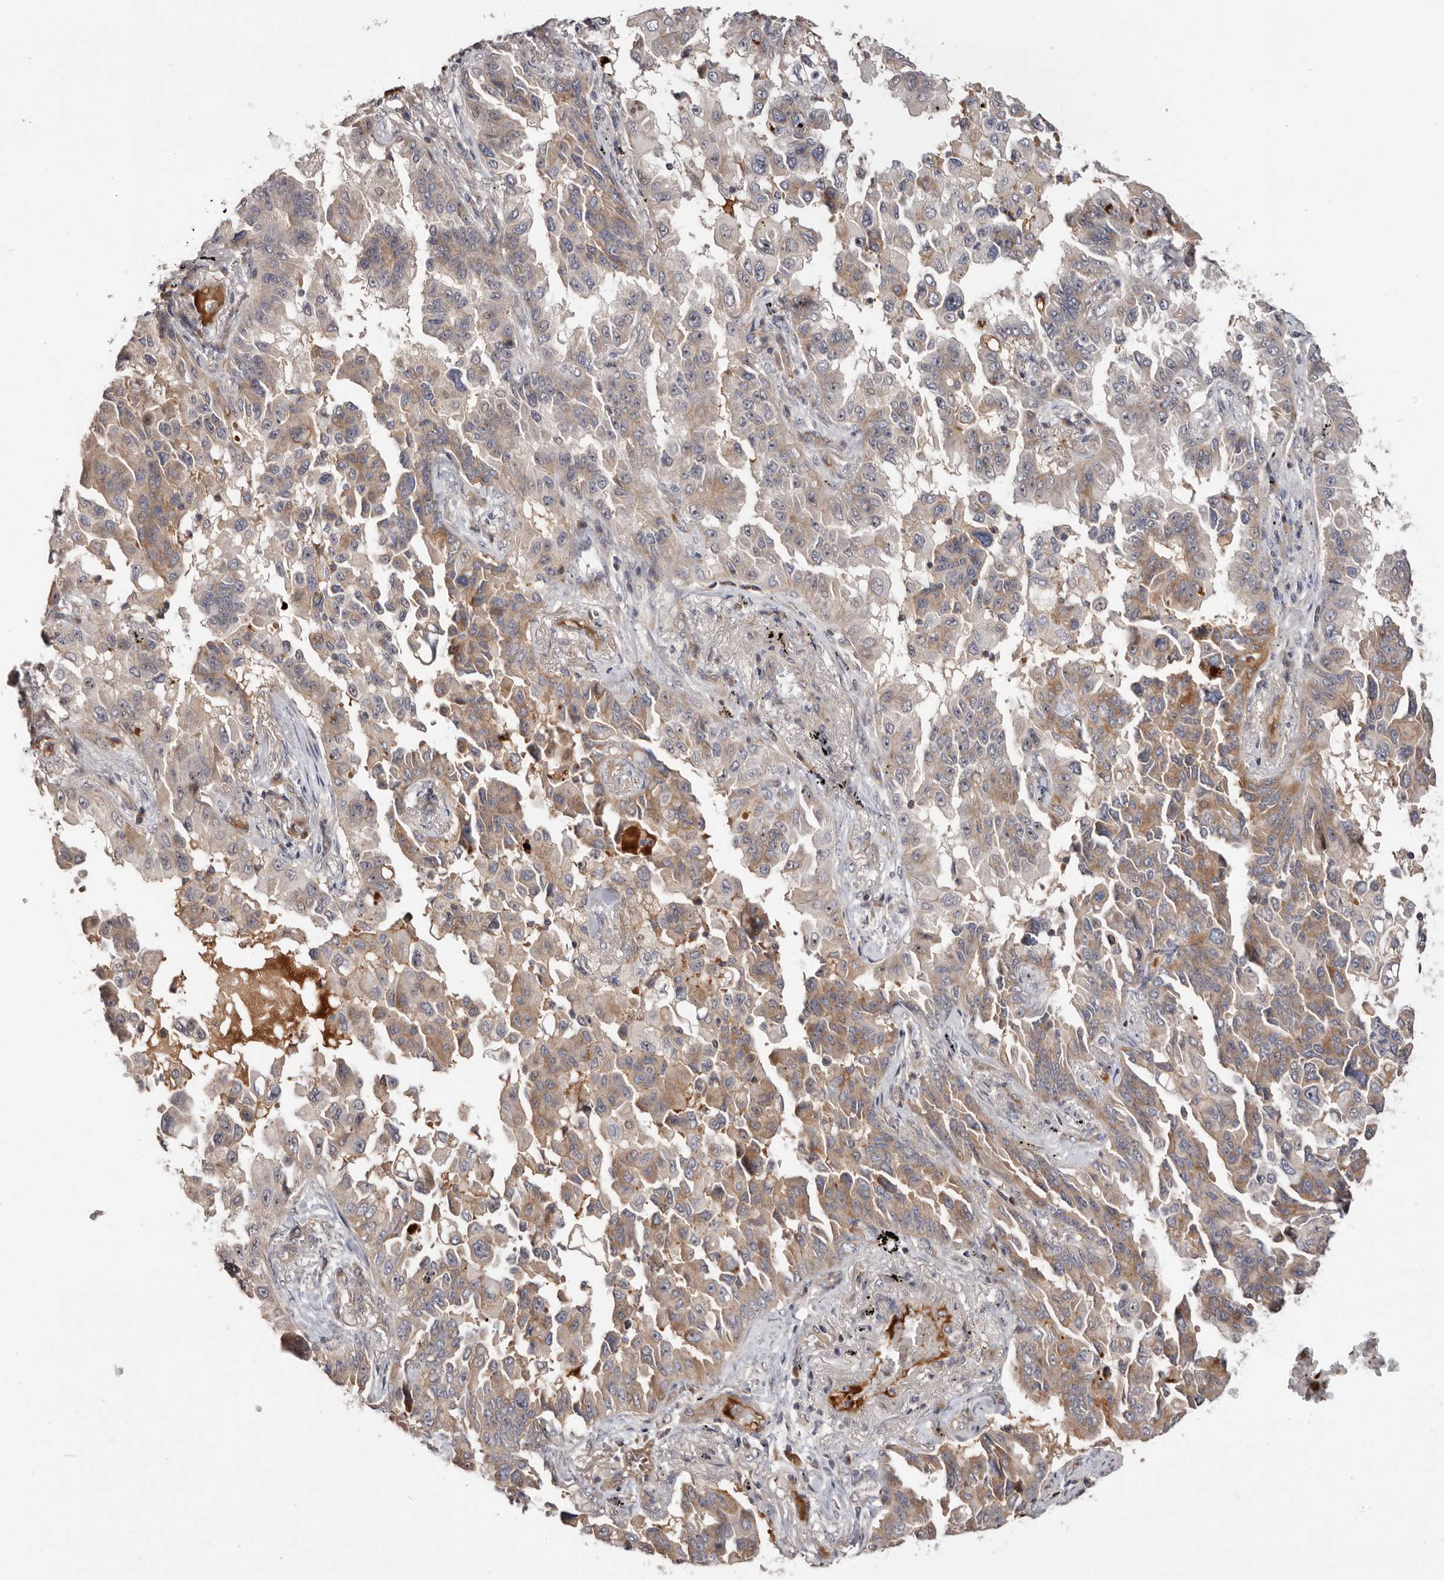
{"staining": {"intensity": "moderate", "quantity": ">75%", "location": "cytoplasmic/membranous,nuclear"}, "tissue": "lung cancer", "cell_type": "Tumor cells", "image_type": "cancer", "snomed": [{"axis": "morphology", "description": "Adenocarcinoma, NOS"}, {"axis": "topography", "description": "Lung"}], "caption": "Moderate cytoplasmic/membranous and nuclear protein staining is present in approximately >75% of tumor cells in adenocarcinoma (lung).", "gene": "DOP1A", "patient": {"sex": "female", "age": 67}}